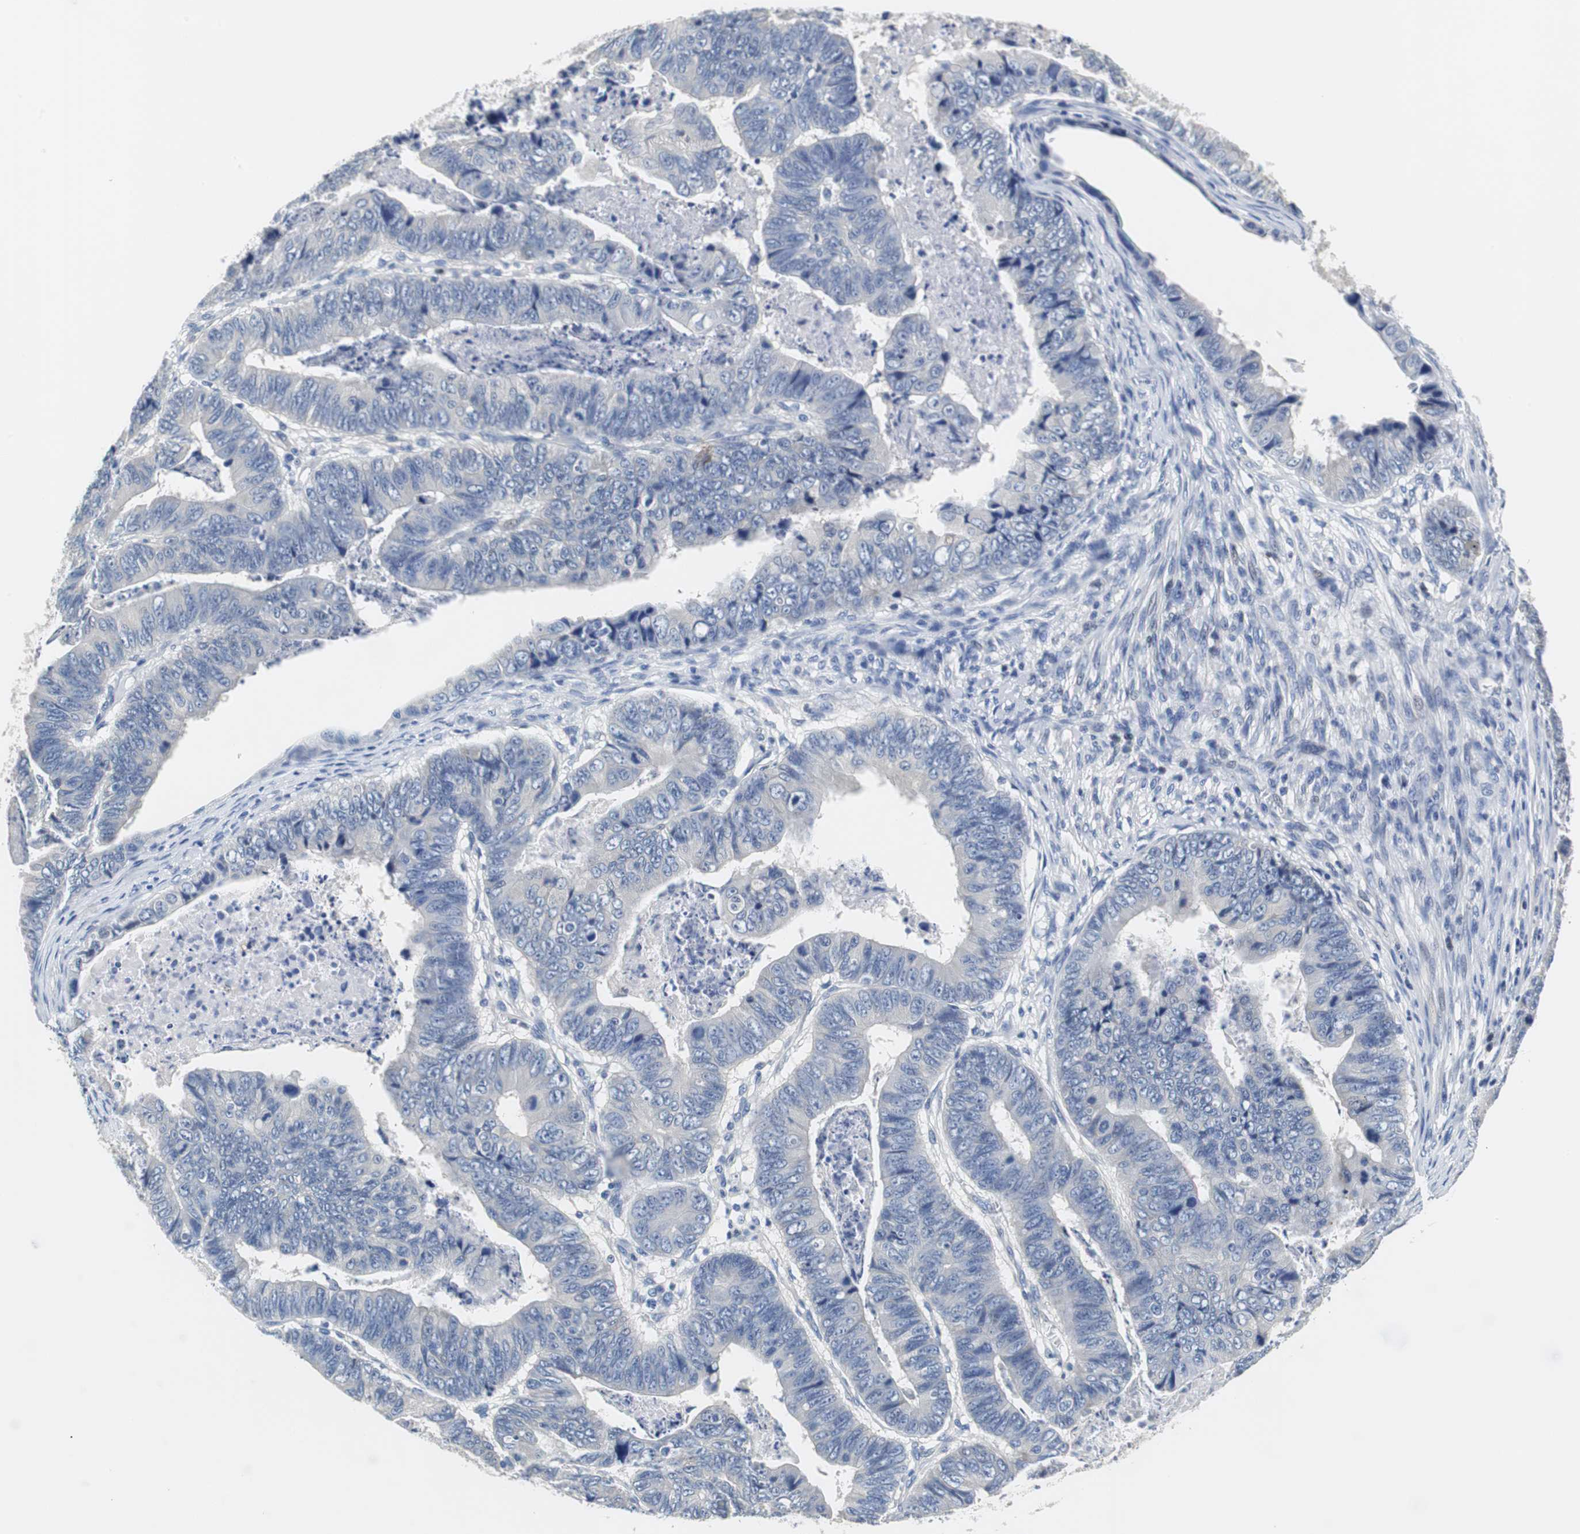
{"staining": {"intensity": "negative", "quantity": "none", "location": "none"}, "tissue": "stomach cancer", "cell_type": "Tumor cells", "image_type": "cancer", "snomed": [{"axis": "morphology", "description": "Adenocarcinoma, NOS"}, {"axis": "topography", "description": "Stomach, lower"}], "caption": "Immunohistochemistry of human stomach cancer (adenocarcinoma) reveals no positivity in tumor cells.", "gene": "PCK1", "patient": {"sex": "male", "age": 77}}